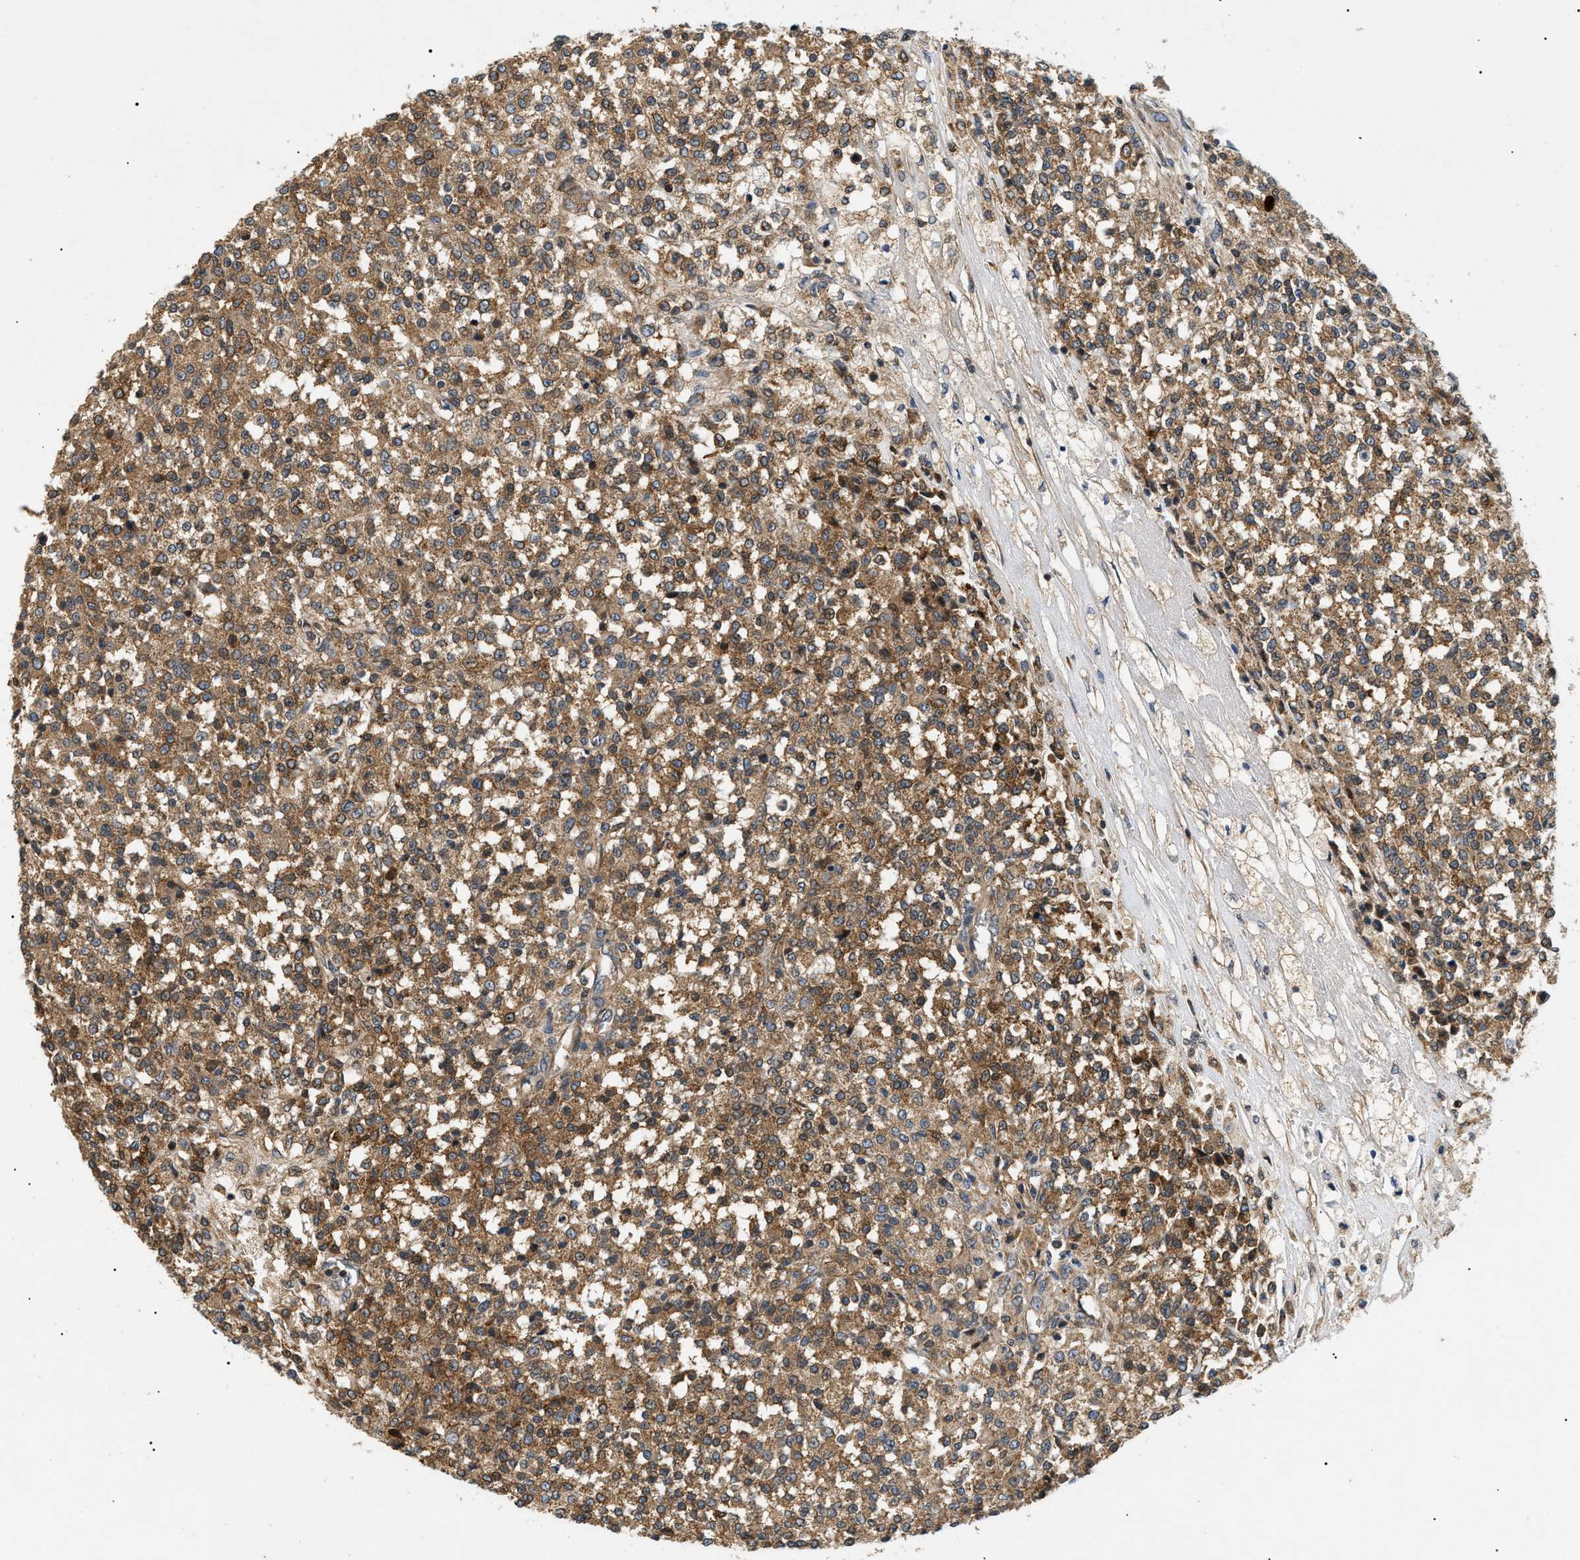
{"staining": {"intensity": "moderate", "quantity": ">75%", "location": "cytoplasmic/membranous"}, "tissue": "testis cancer", "cell_type": "Tumor cells", "image_type": "cancer", "snomed": [{"axis": "morphology", "description": "Seminoma, NOS"}, {"axis": "topography", "description": "Testis"}], "caption": "Brown immunohistochemical staining in human testis cancer exhibits moderate cytoplasmic/membranous positivity in about >75% of tumor cells. (DAB (3,3'-diaminobenzidine) IHC with brightfield microscopy, high magnification).", "gene": "PPM1B", "patient": {"sex": "male", "age": 59}}